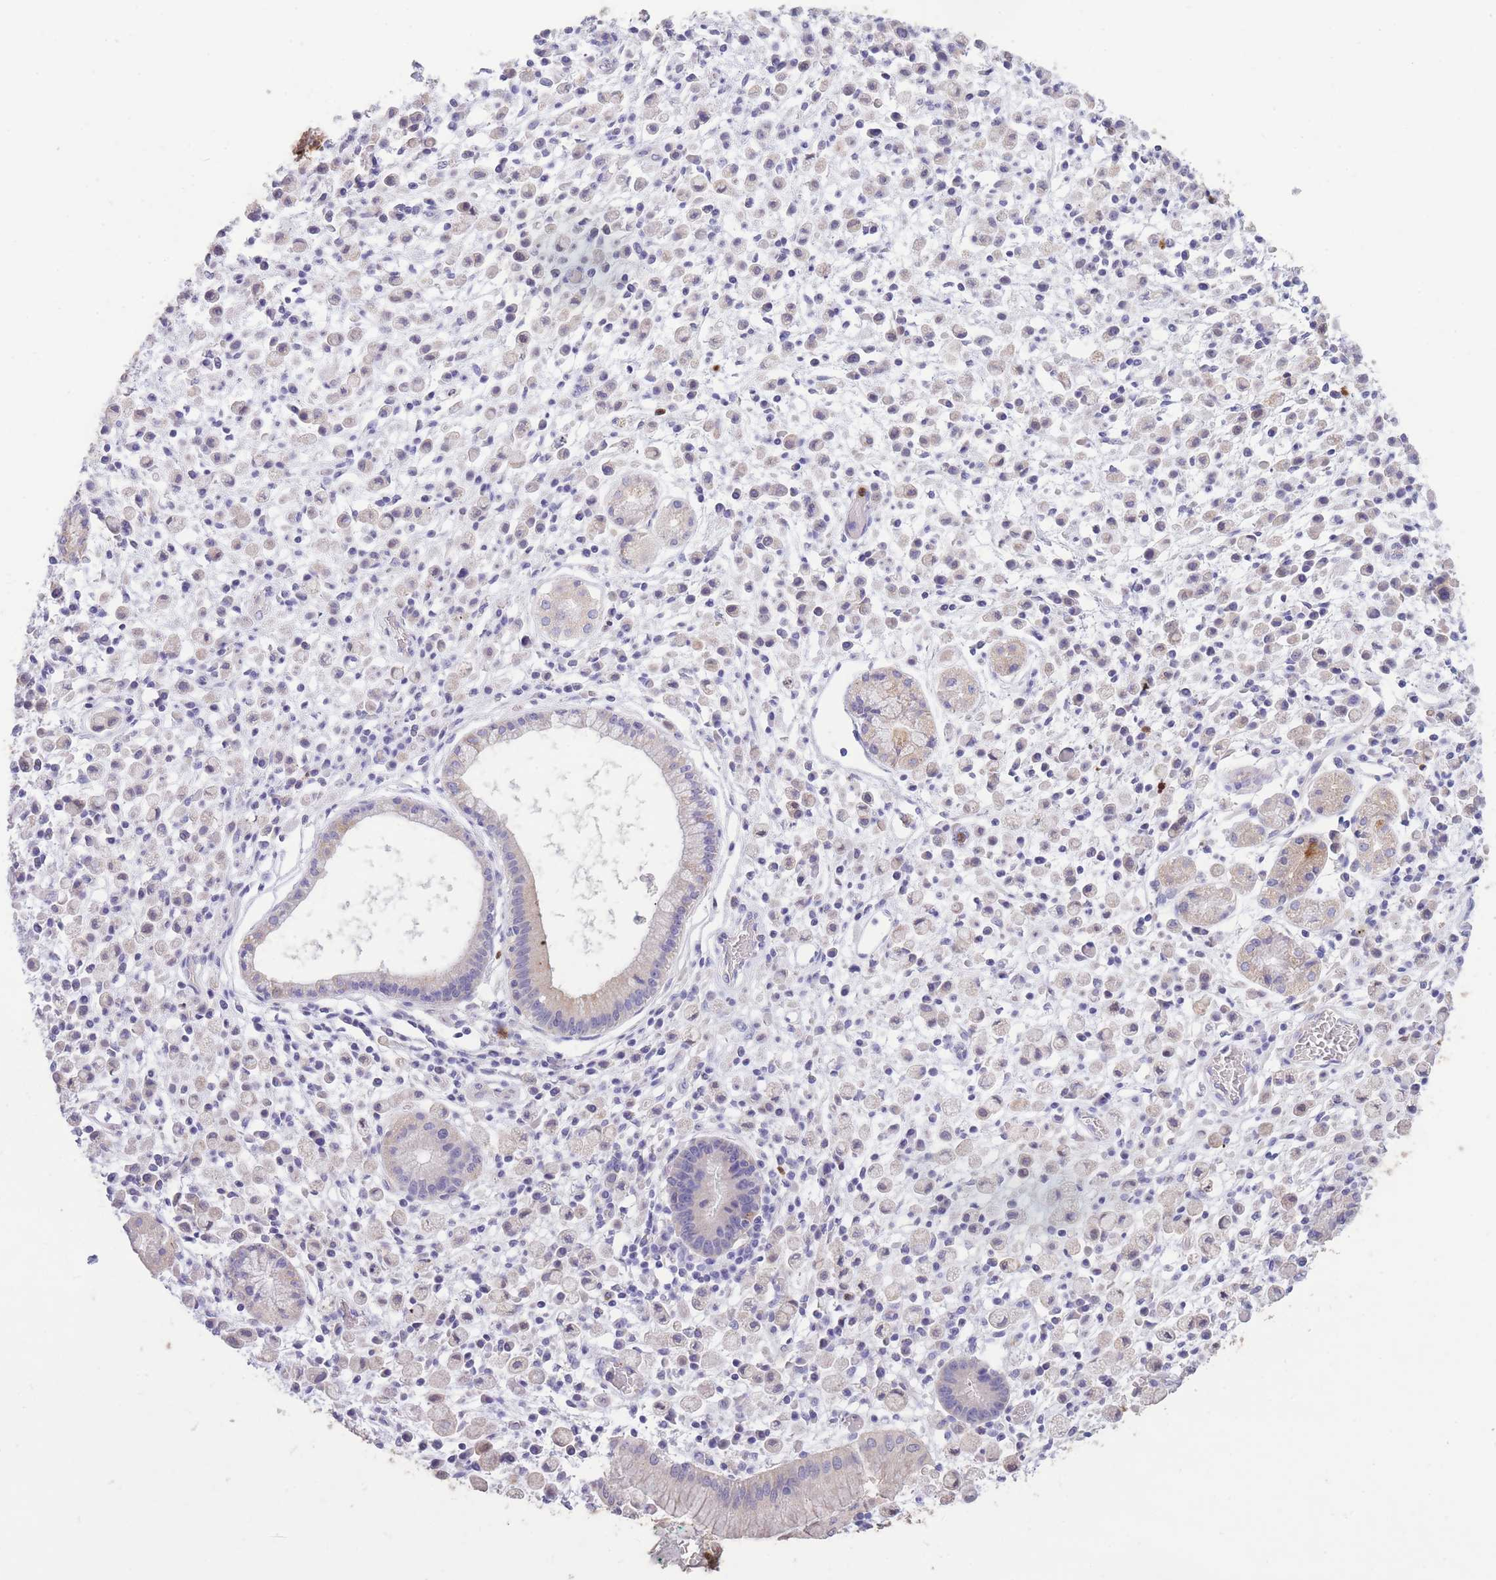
{"staining": {"intensity": "negative", "quantity": "none", "location": "none"}, "tissue": "stomach cancer", "cell_type": "Tumor cells", "image_type": "cancer", "snomed": [{"axis": "morphology", "description": "Adenocarcinoma, NOS"}, {"axis": "topography", "description": "Stomach"}], "caption": "Immunohistochemistry (IHC) micrograph of neoplastic tissue: stomach adenocarcinoma stained with DAB shows no significant protein expression in tumor cells. Nuclei are stained in blue.", "gene": "CENPM", "patient": {"sex": "male", "age": 77}}